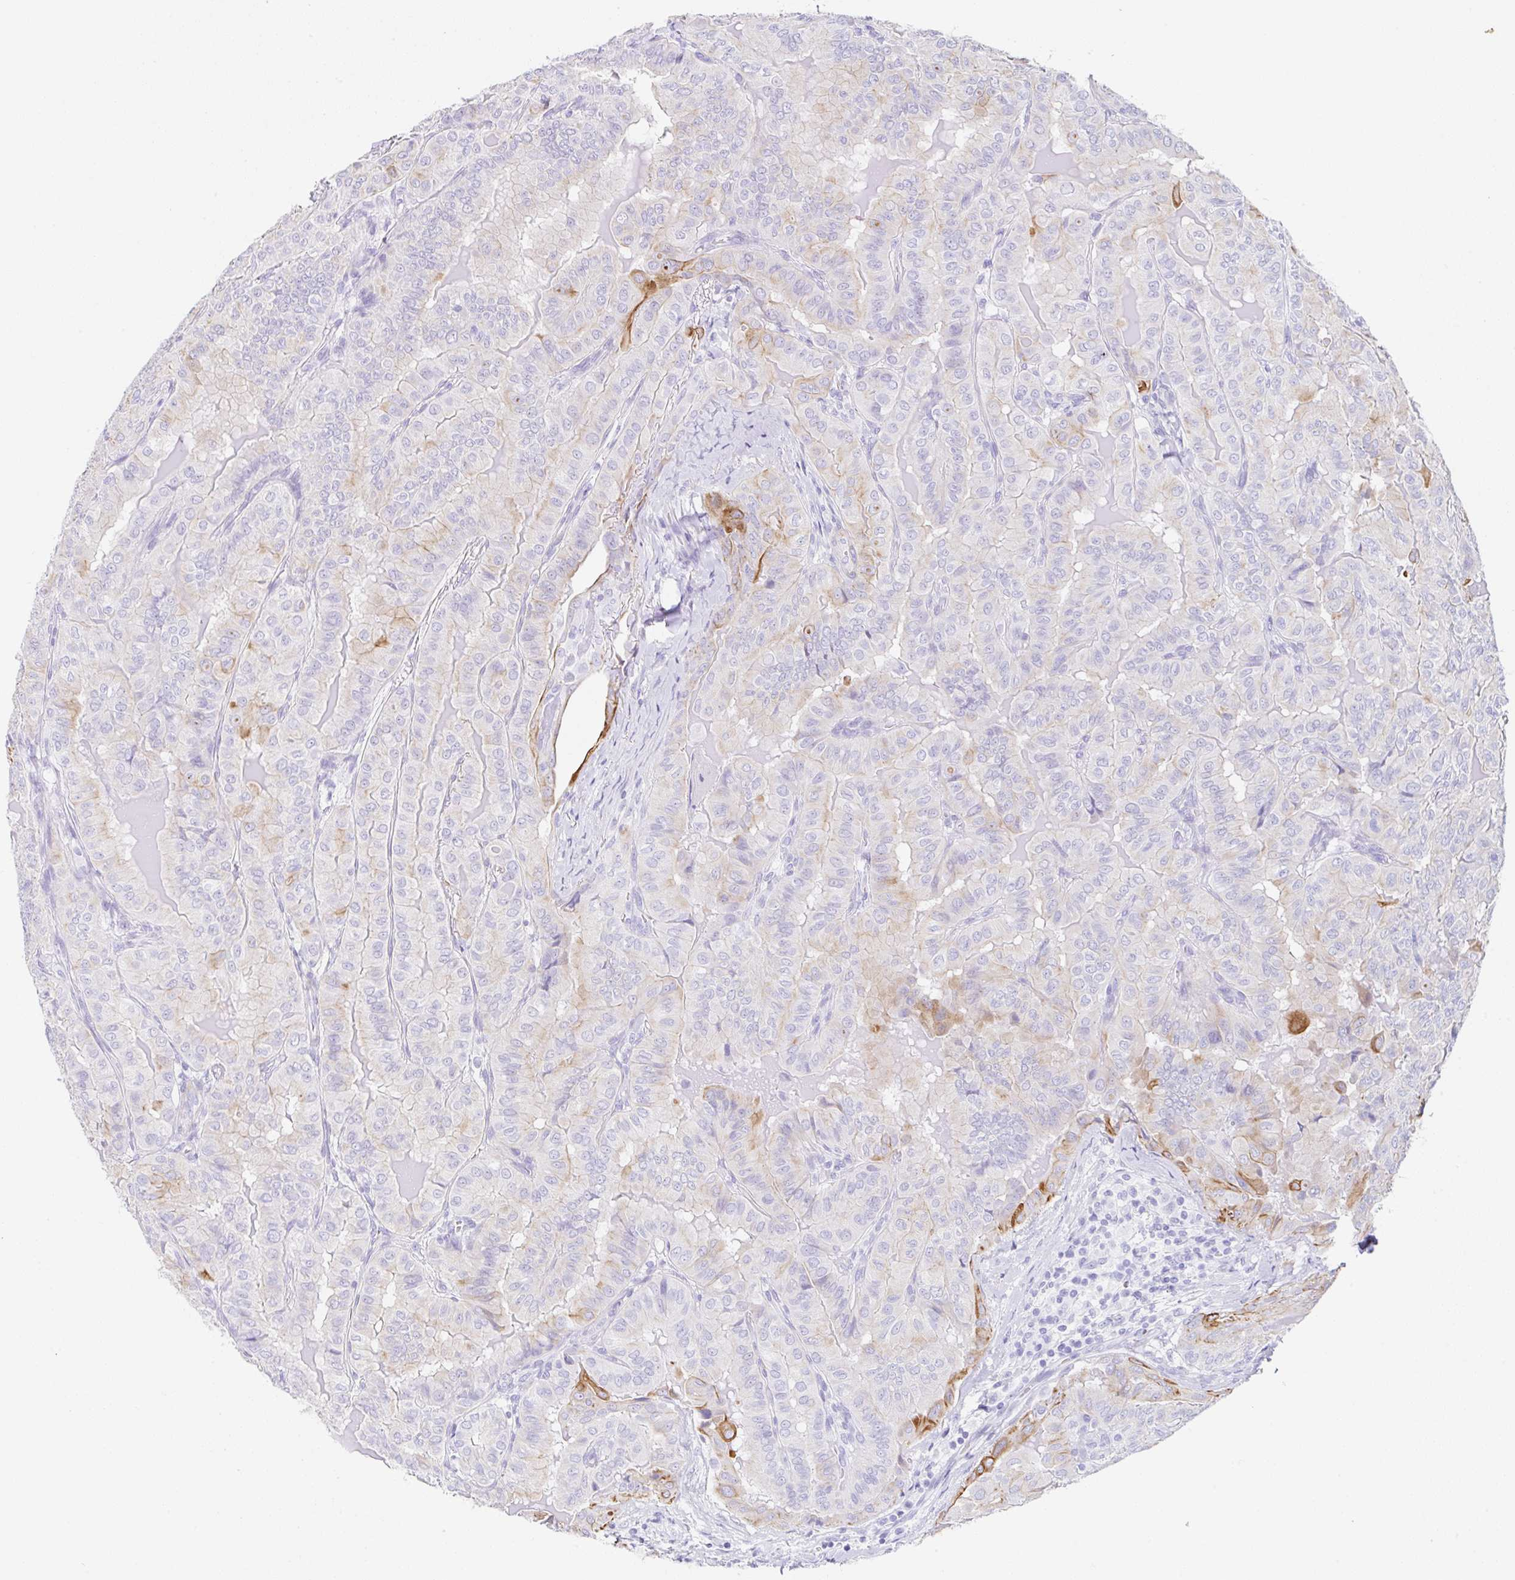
{"staining": {"intensity": "strong", "quantity": "<25%", "location": "cytoplasmic/membranous"}, "tissue": "thyroid cancer", "cell_type": "Tumor cells", "image_type": "cancer", "snomed": [{"axis": "morphology", "description": "Papillary adenocarcinoma, NOS"}, {"axis": "topography", "description": "Thyroid gland"}], "caption": "IHC of thyroid cancer (papillary adenocarcinoma) exhibits medium levels of strong cytoplasmic/membranous staining in about <25% of tumor cells.", "gene": "CLDND2", "patient": {"sex": "female", "age": 68}}